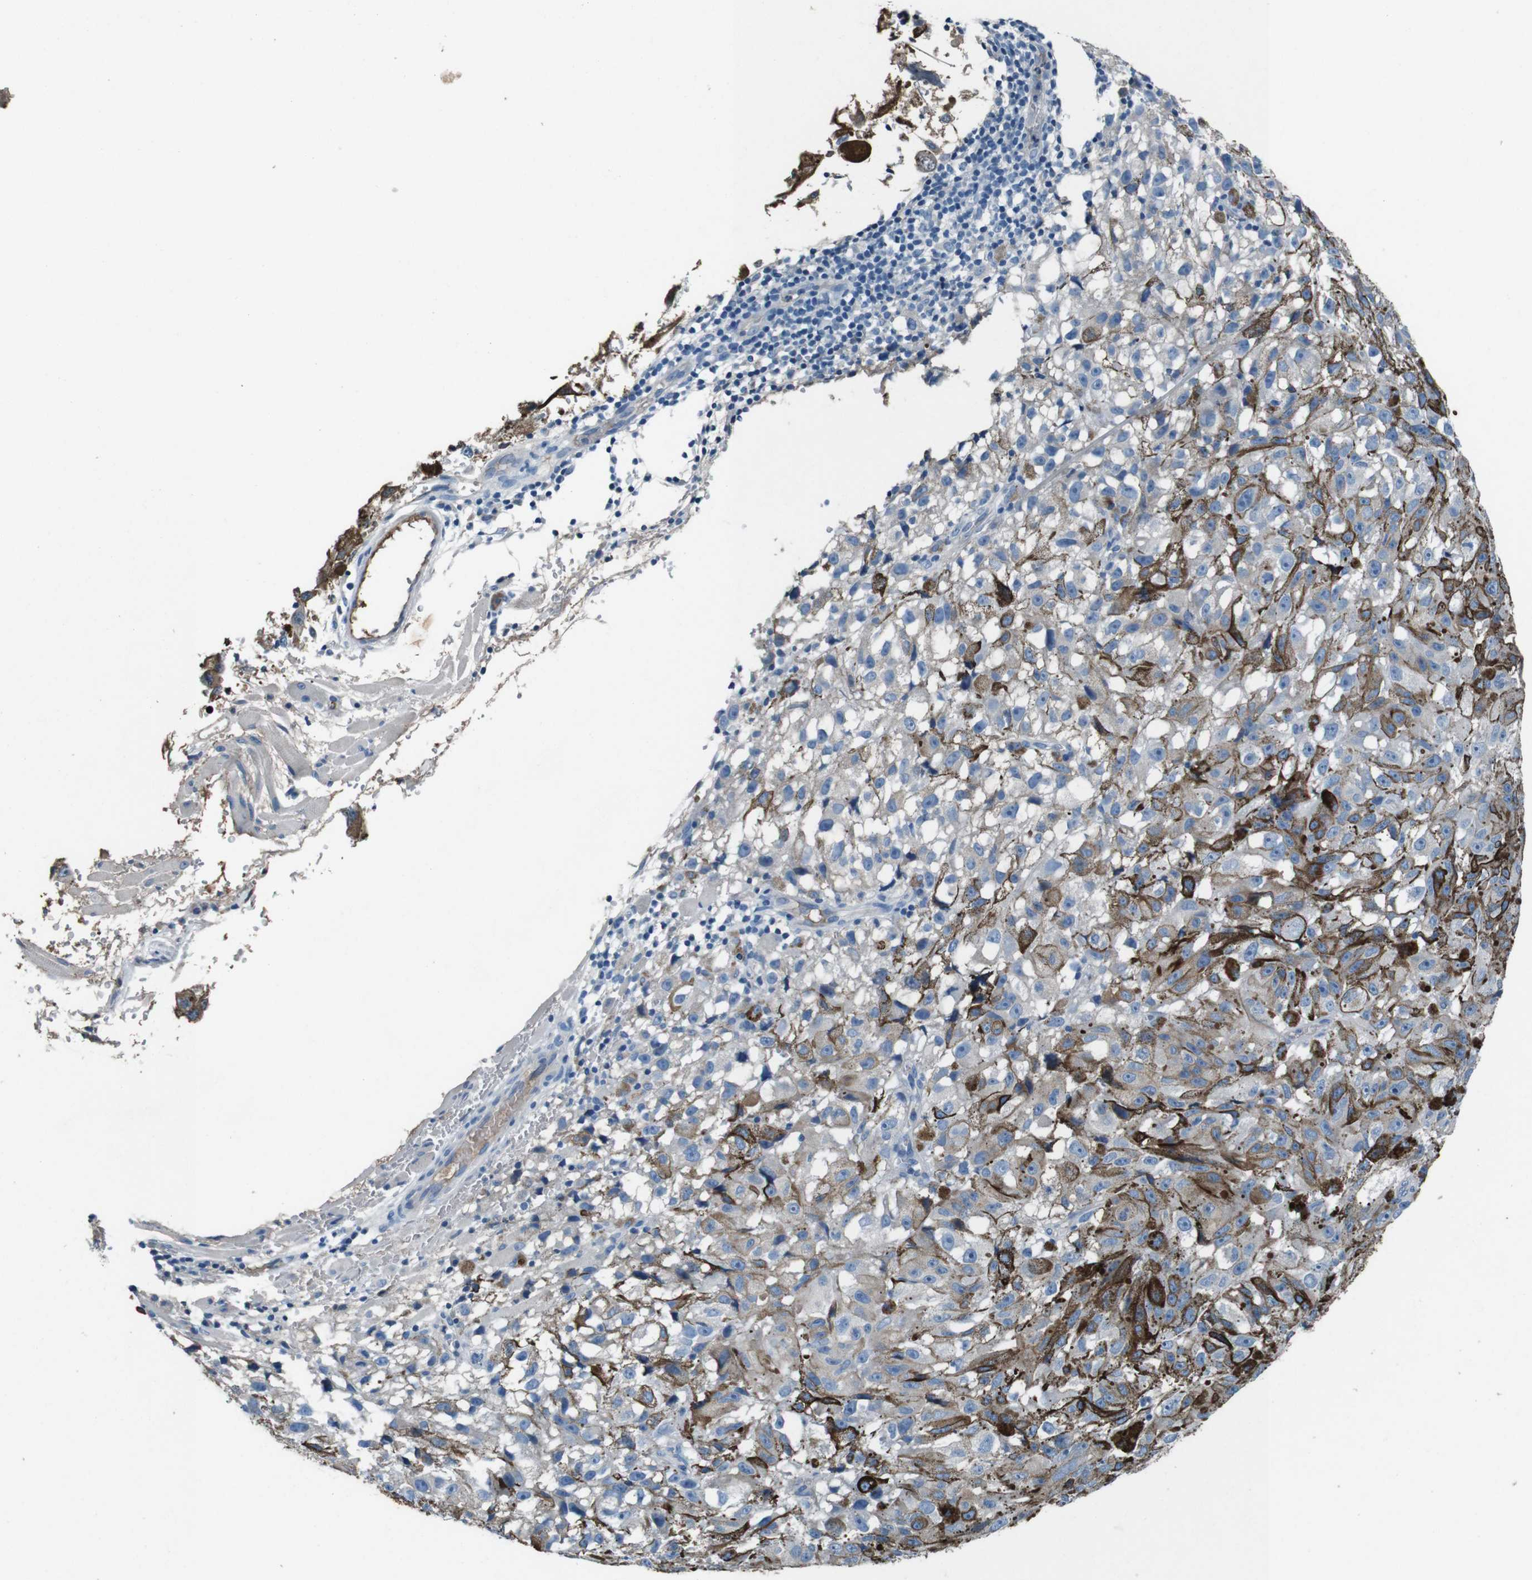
{"staining": {"intensity": "weak", "quantity": "25%-75%", "location": "cytoplasmic/membranous"}, "tissue": "melanoma", "cell_type": "Tumor cells", "image_type": "cancer", "snomed": [{"axis": "morphology", "description": "Malignant melanoma, NOS"}, {"axis": "topography", "description": "Skin"}], "caption": "A low amount of weak cytoplasmic/membranous positivity is appreciated in approximately 25%-75% of tumor cells in melanoma tissue.", "gene": "LEP", "patient": {"sex": "female", "age": 104}}